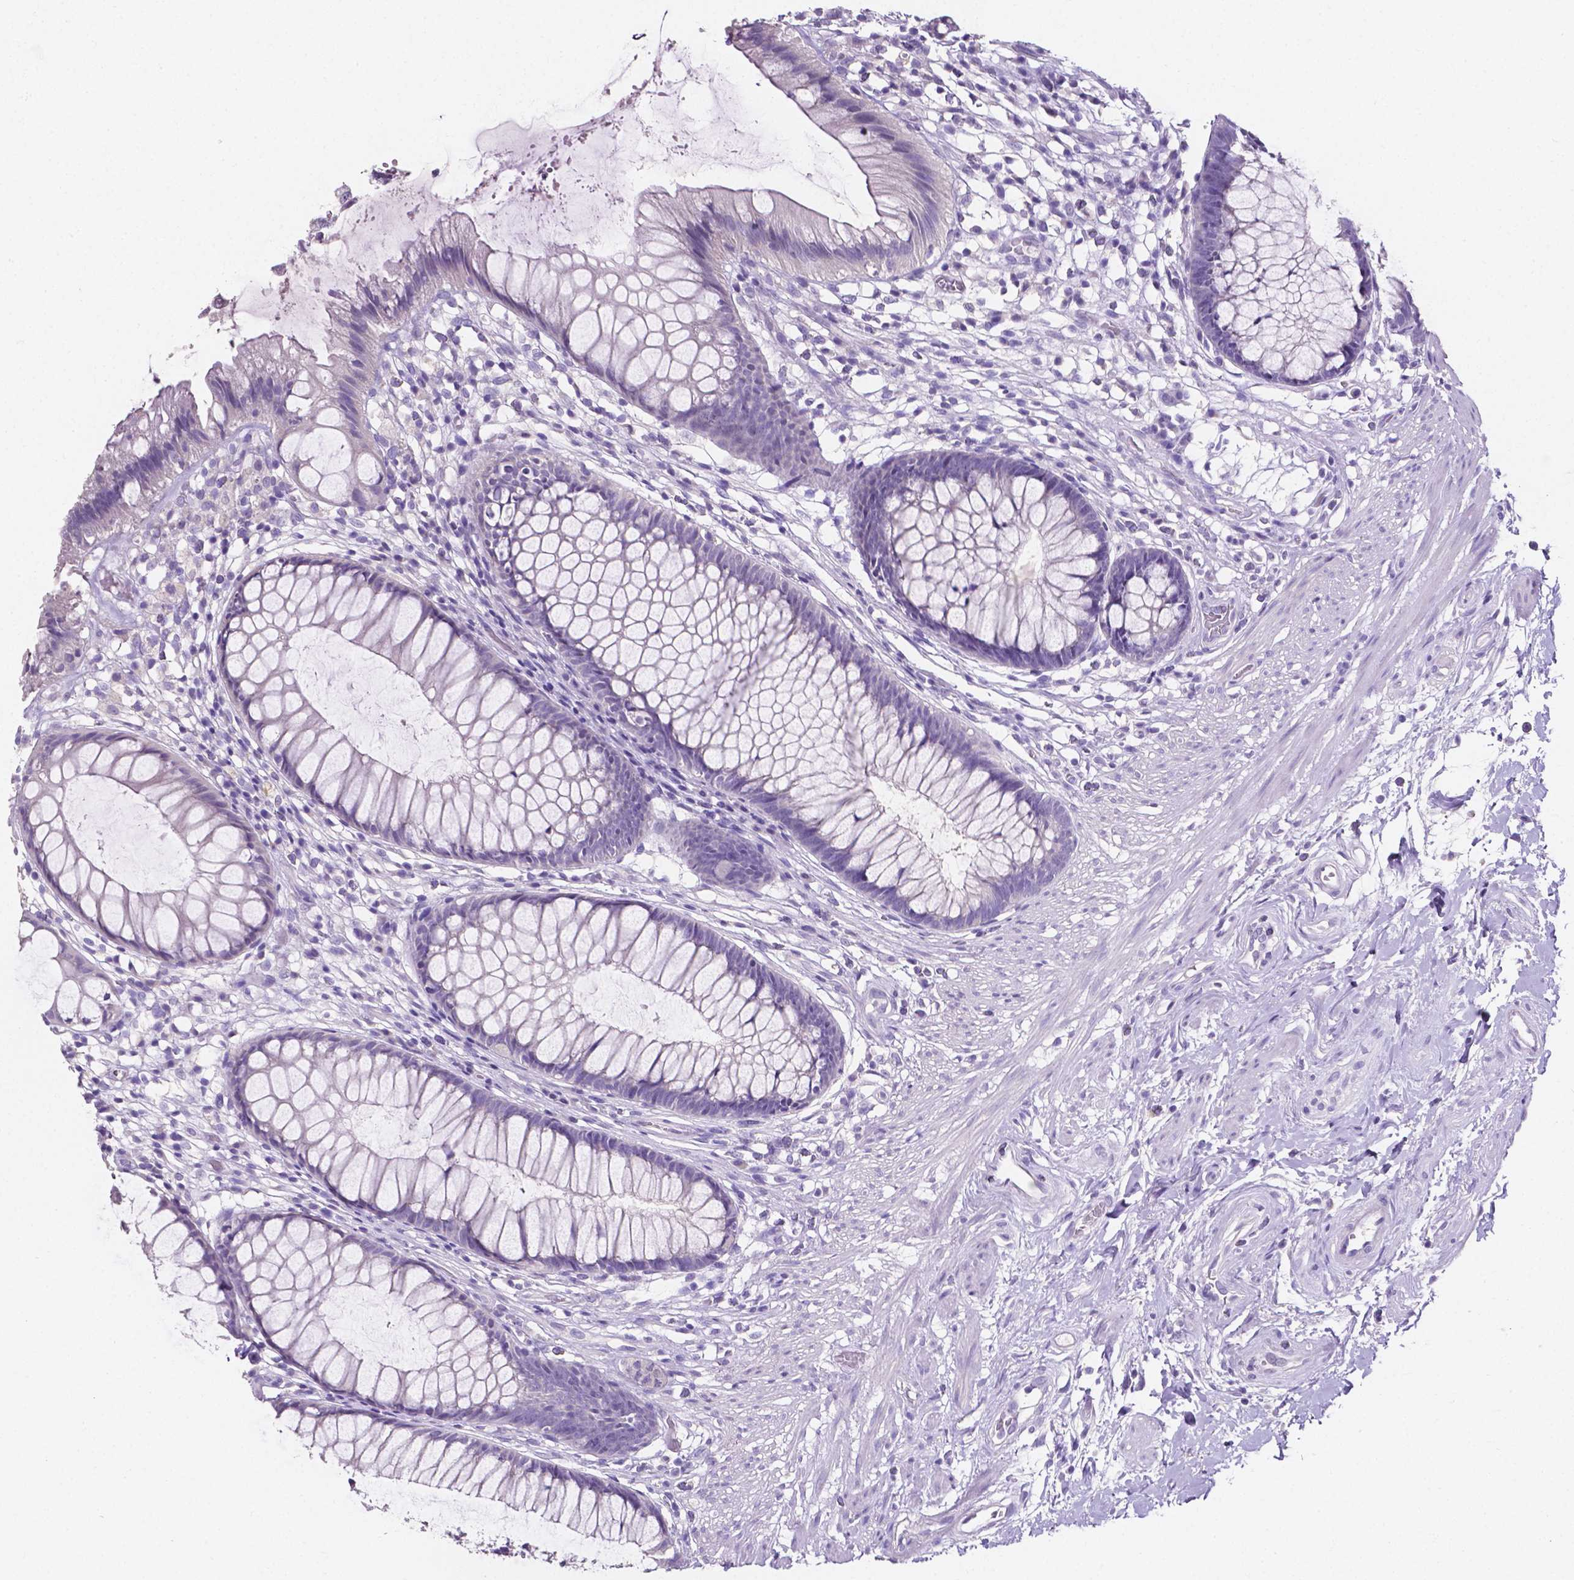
{"staining": {"intensity": "negative", "quantity": "none", "location": "none"}, "tissue": "rectum", "cell_type": "Glandular cells", "image_type": "normal", "snomed": [{"axis": "morphology", "description": "Normal tissue, NOS"}, {"axis": "topography", "description": "Smooth muscle"}, {"axis": "topography", "description": "Rectum"}], "caption": "Immunohistochemistry image of normal rectum: rectum stained with DAB shows no significant protein positivity in glandular cells.", "gene": "SLC22A2", "patient": {"sex": "male", "age": 53}}